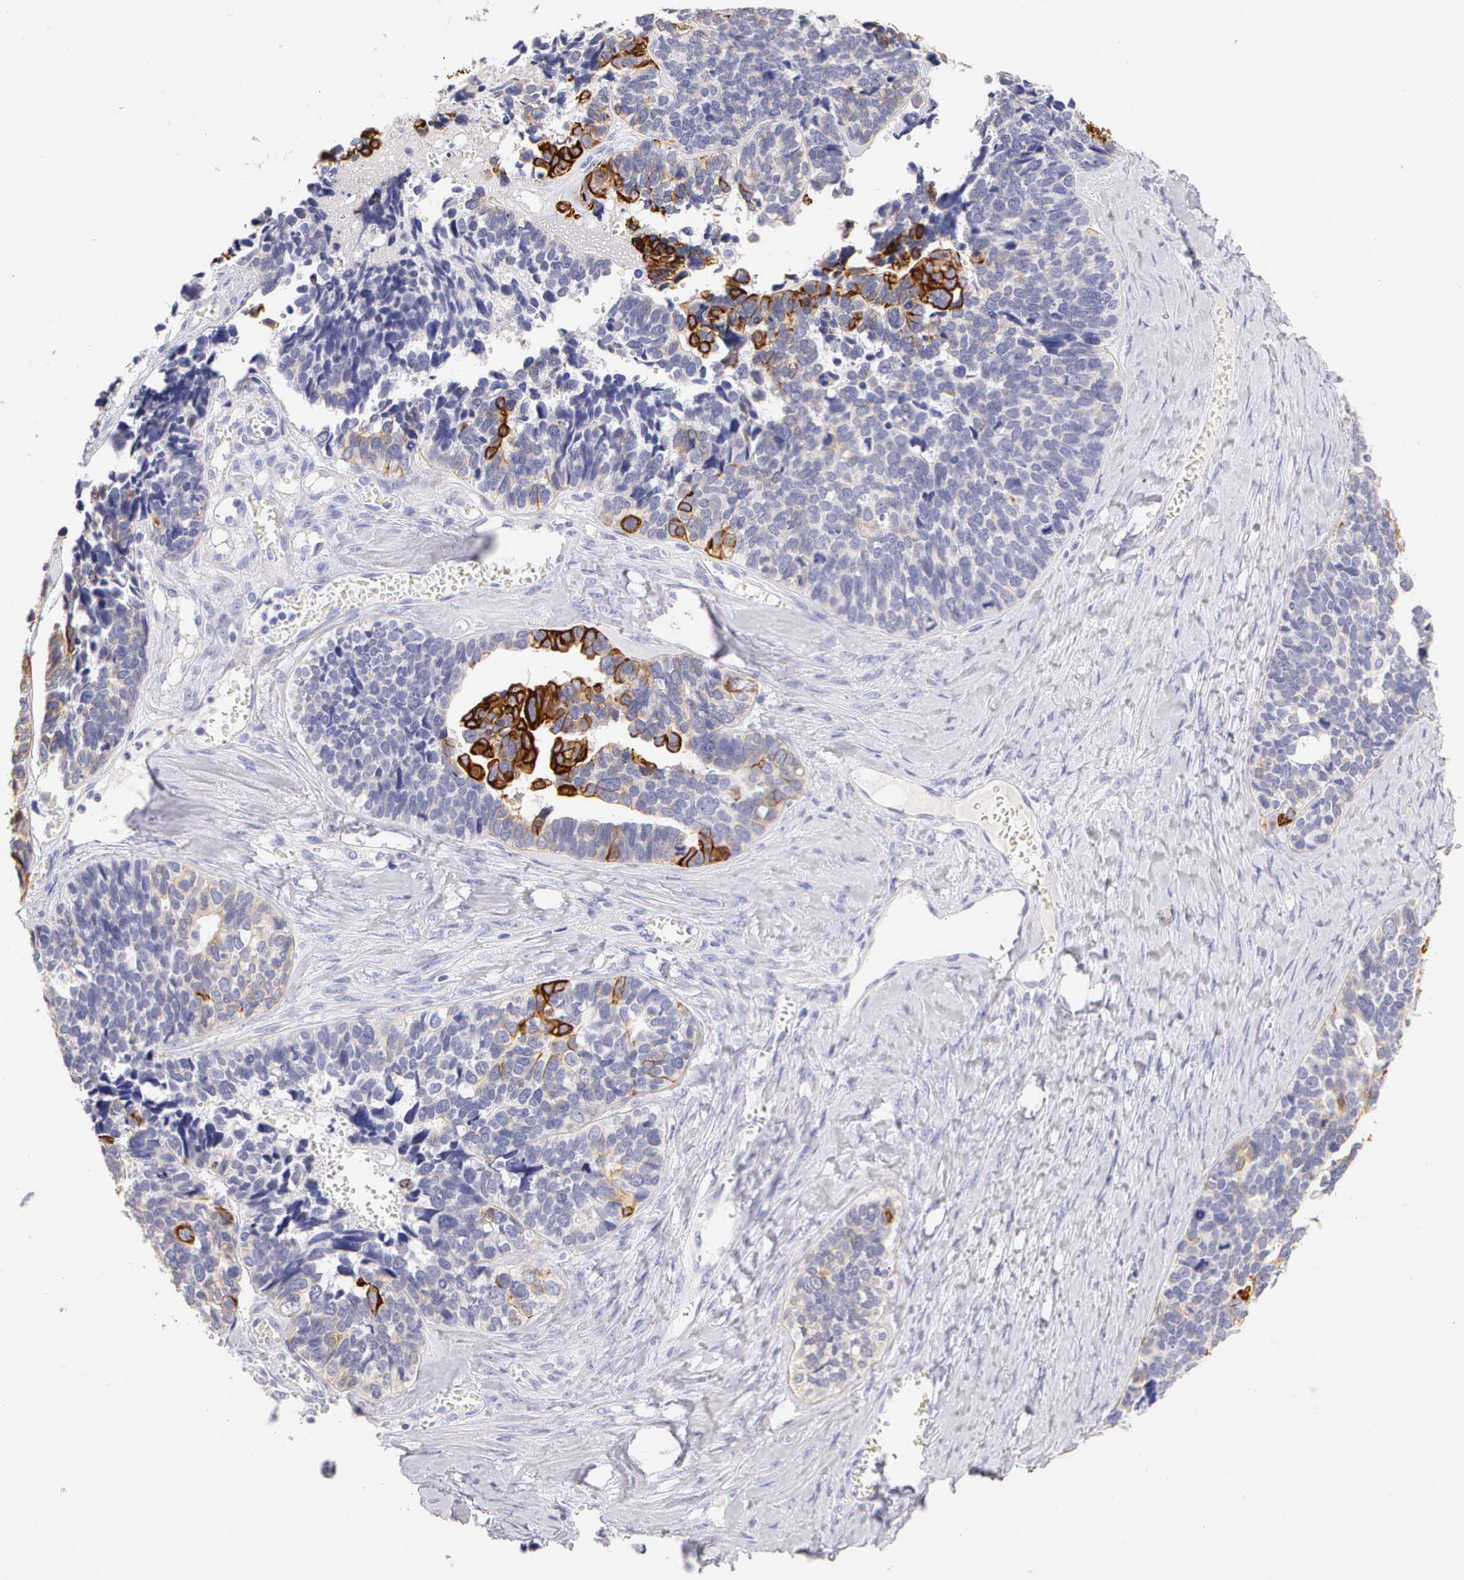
{"staining": {"intensity": "moderate", "quantity": "<25%", "location": "cytoplasmic/membranous"}, "tissue": "ovarian cancer", "cell_type": "Tumor cells", "image_type": "cancer", "snomed": [{"axis": "morphology", "description": "Cystadenocarcinoma, serous, NOS"}, {"axis": "topography", "description": "Ovary"}], "caption": "Ovarian cancer (serous cystadenocarcinoma) stained for a protein demonstrates moderate cytoplasmic/membranous positivity in tumor cells. The staining is performed using DAB (3,3'-diaminobenzidine) brown chromogen to label protein expression. The nuclei are counter-stained blue using hematoxylin.", "gene": "KRT17", "patient": {"sex": "female", "age": 77}}